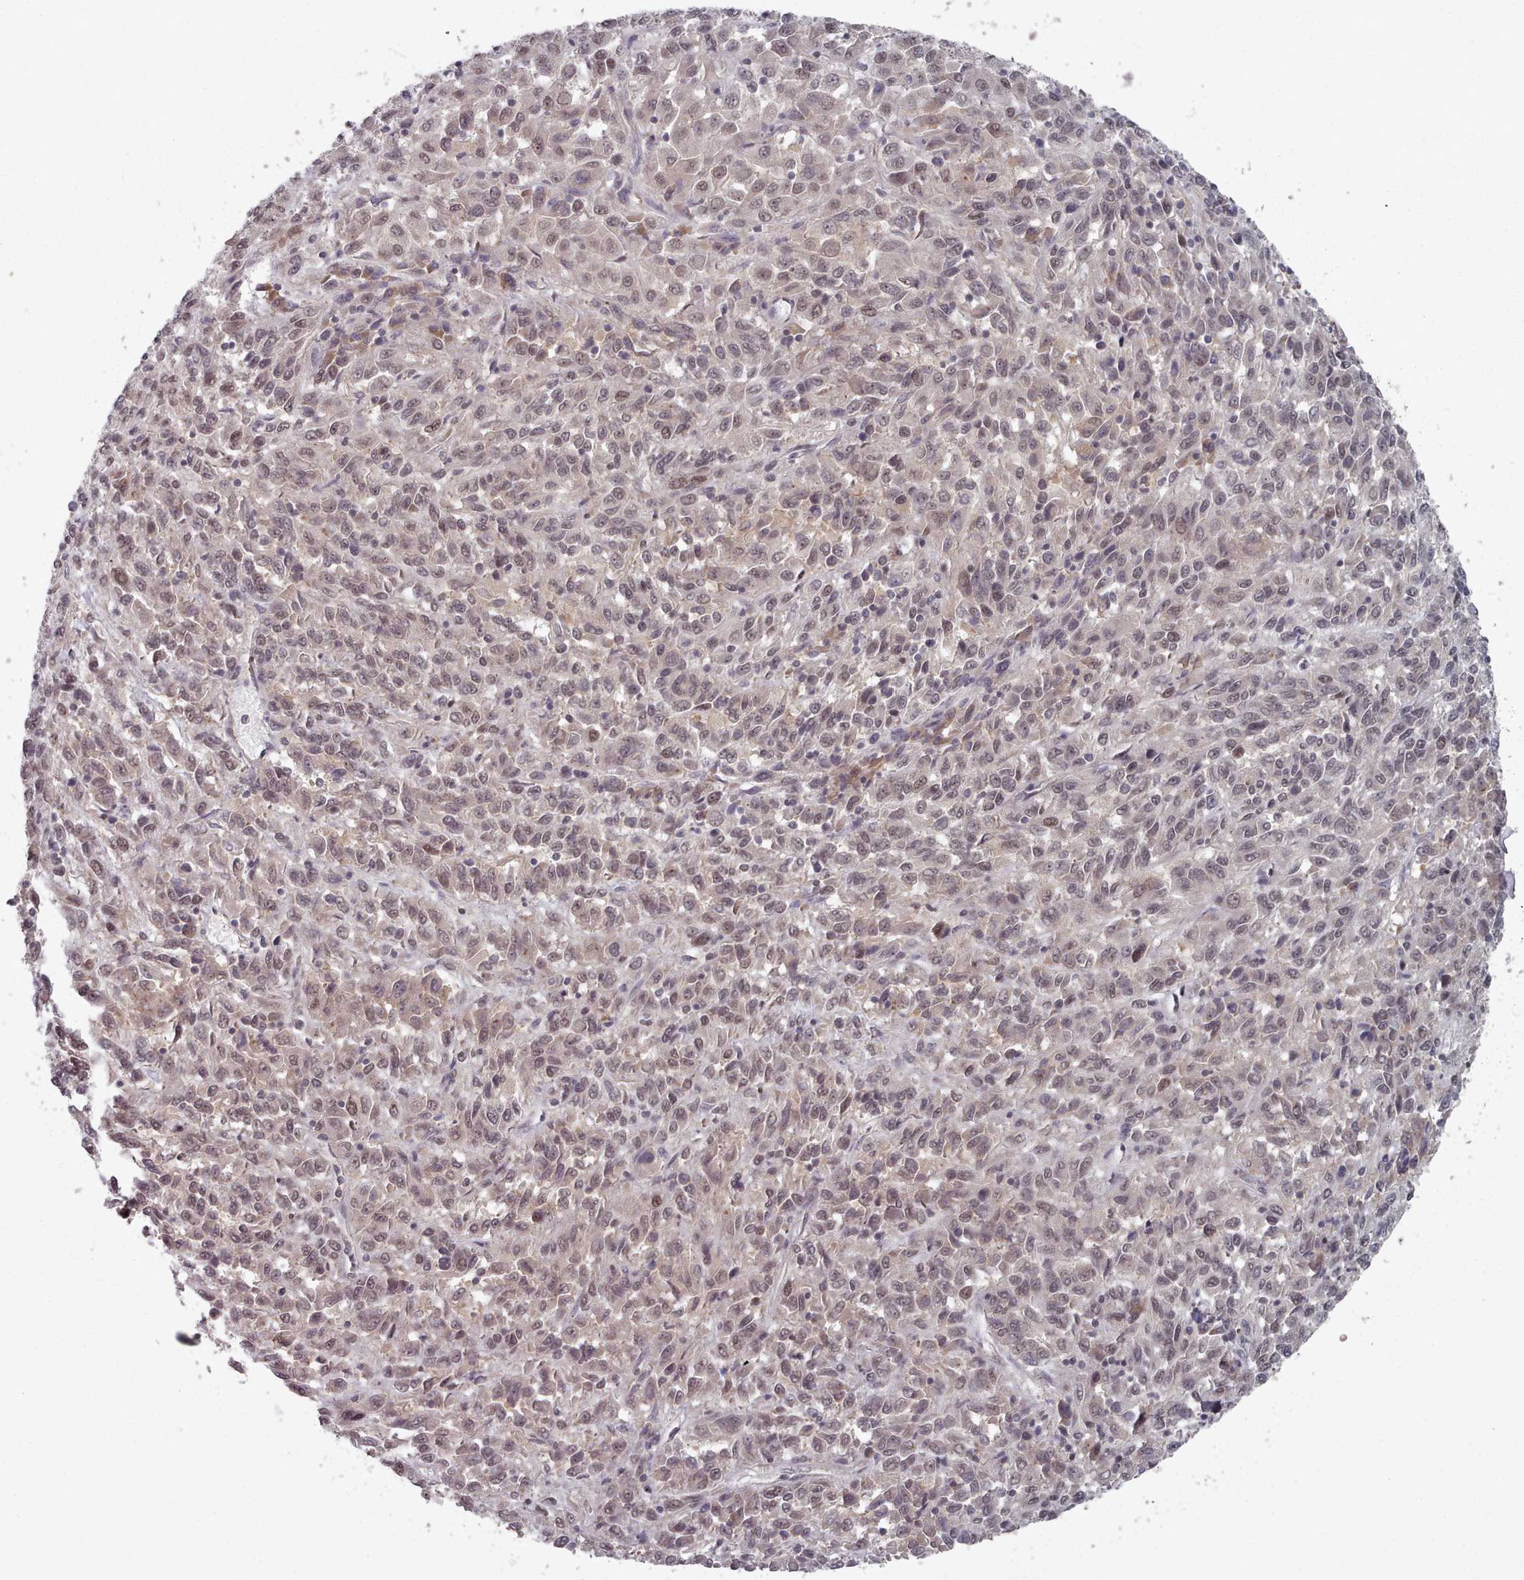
{"staining": {"intensity": "weak", "quantity": ">75%", "location": "nuclear"}, "tissue": "melanoma", "cell_type": "Tumor cells", "image_type": "cancer", "snomed": [{"axis": "morphology", "description": "Malignant melanoma, Metastatic site"}, {"axis": "topography", "description": "Lung"}], "caption": "Immunohistochemical staining of melanoma demonstrates low levels of weak nuclear positivity in about >75% of tumor cells.", "gene": "HYAL3", "patient": {"sex": "male", "age": 64}}